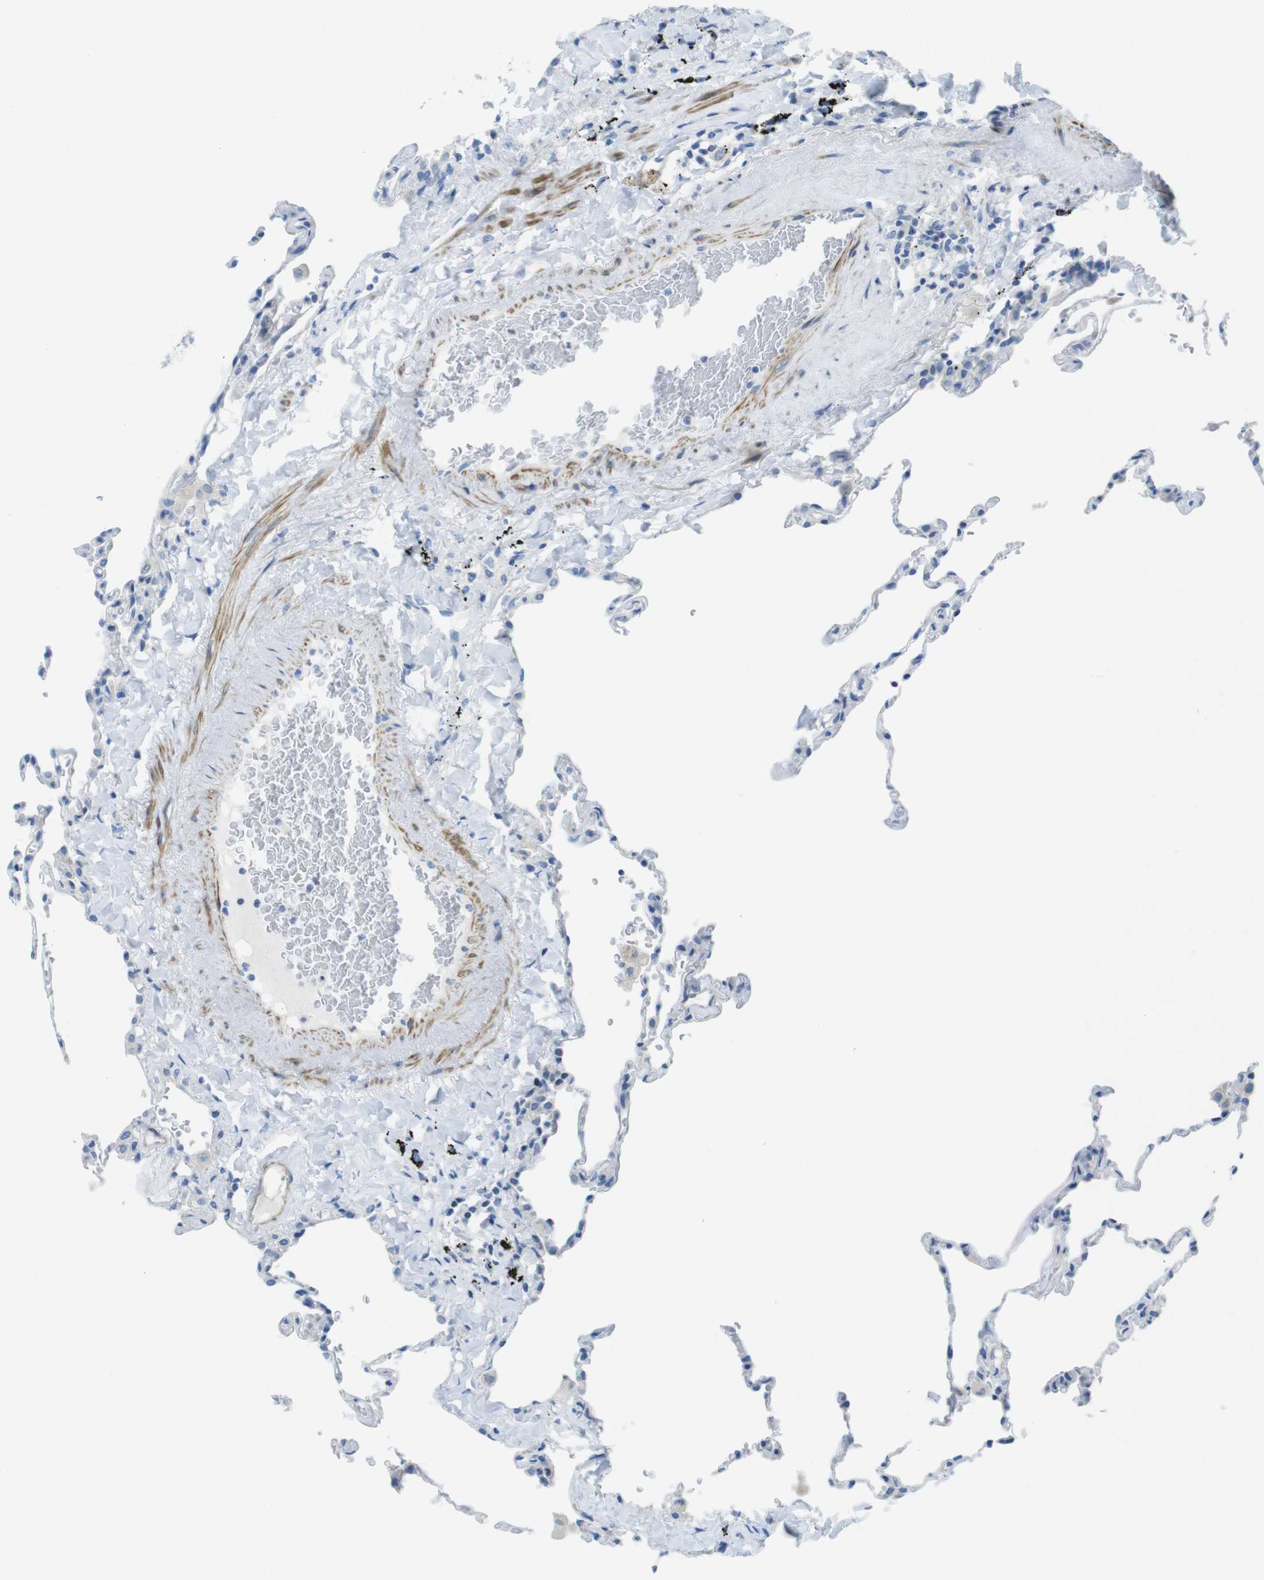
{"staining": {"intensity": "negative", "quantity": "none", "location": "none"}, "tissue": "lung", "cell_type": "Alveolar cells", "image_type": "normal", "snomed": [{"axis": "morphology", "description": "Normal tissue, NOS"}, {"axis": "topography", "description": "Lung"}], "caption": "This is a image of immunohistochemistry staining of unremarkable lung, which shows no positivity in alveolar cells. Nuclei are stained in blue.", "gene": "ASIC5", "patient": {"sex": "male", "age": 59}}